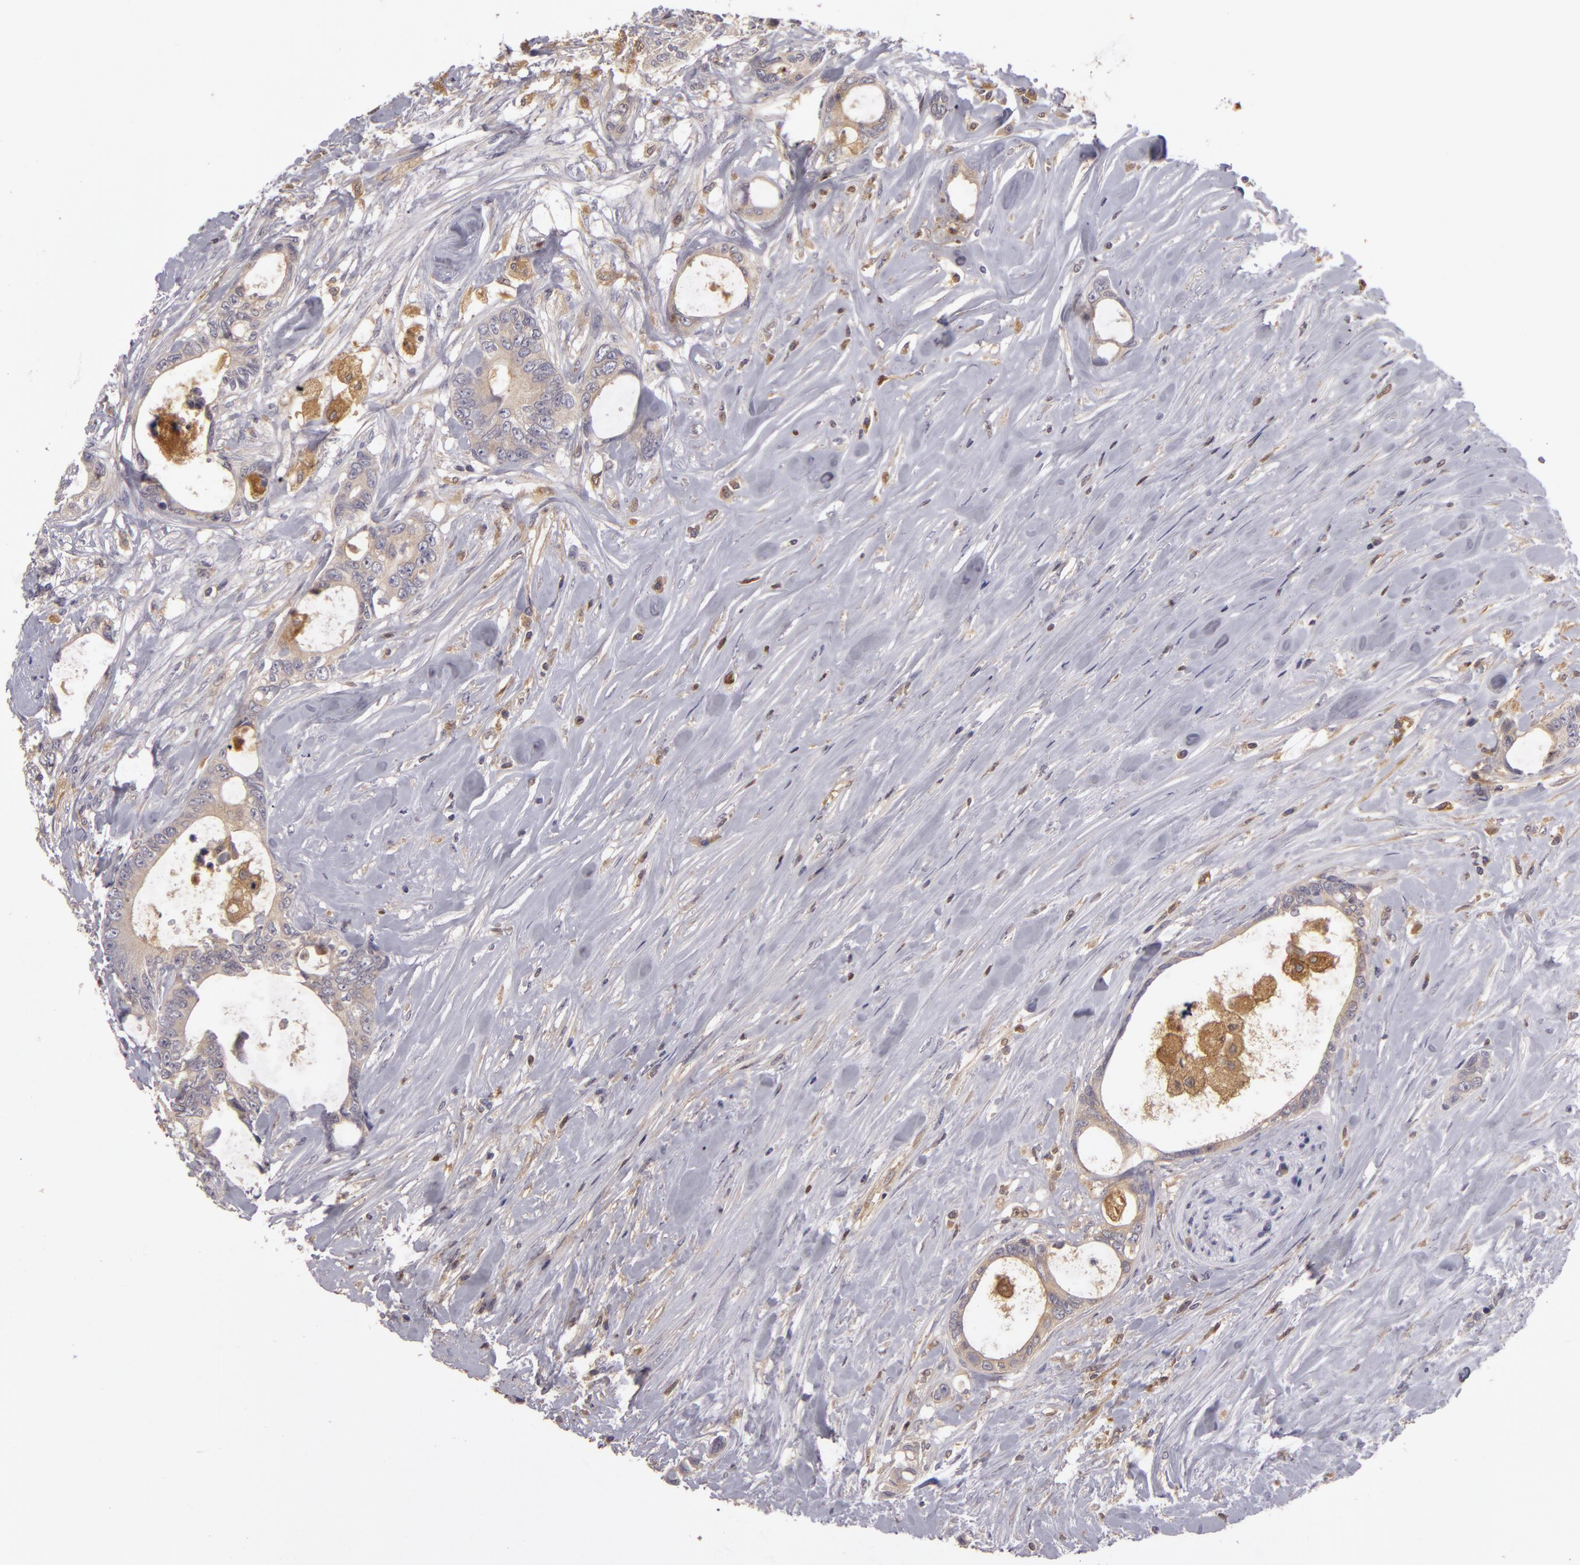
{"staining": {"intensity": "weak", "quantity": ">75%", "location": "cytoplasmic/membranous"}, "tissue": "colorectal cancer", "cell_type": "Tumor cells", "image_type": "cancer", "snomed": [{"axis": "morphology", "description": "Adenocarcinoma, NOS"}, {"axis": "topography", "description": "Rectum"}], "caption": "Protein analysis of colorectal adenocarcinoma tissue exhibits weak cytoplasmic/membranous positivity in about >75% of tumor cells. (brown staining indicates protein expression, while blue staining denotes nuclei).", "gene": "ZNF229", "patient": {"sex": "female", "age": 57}}